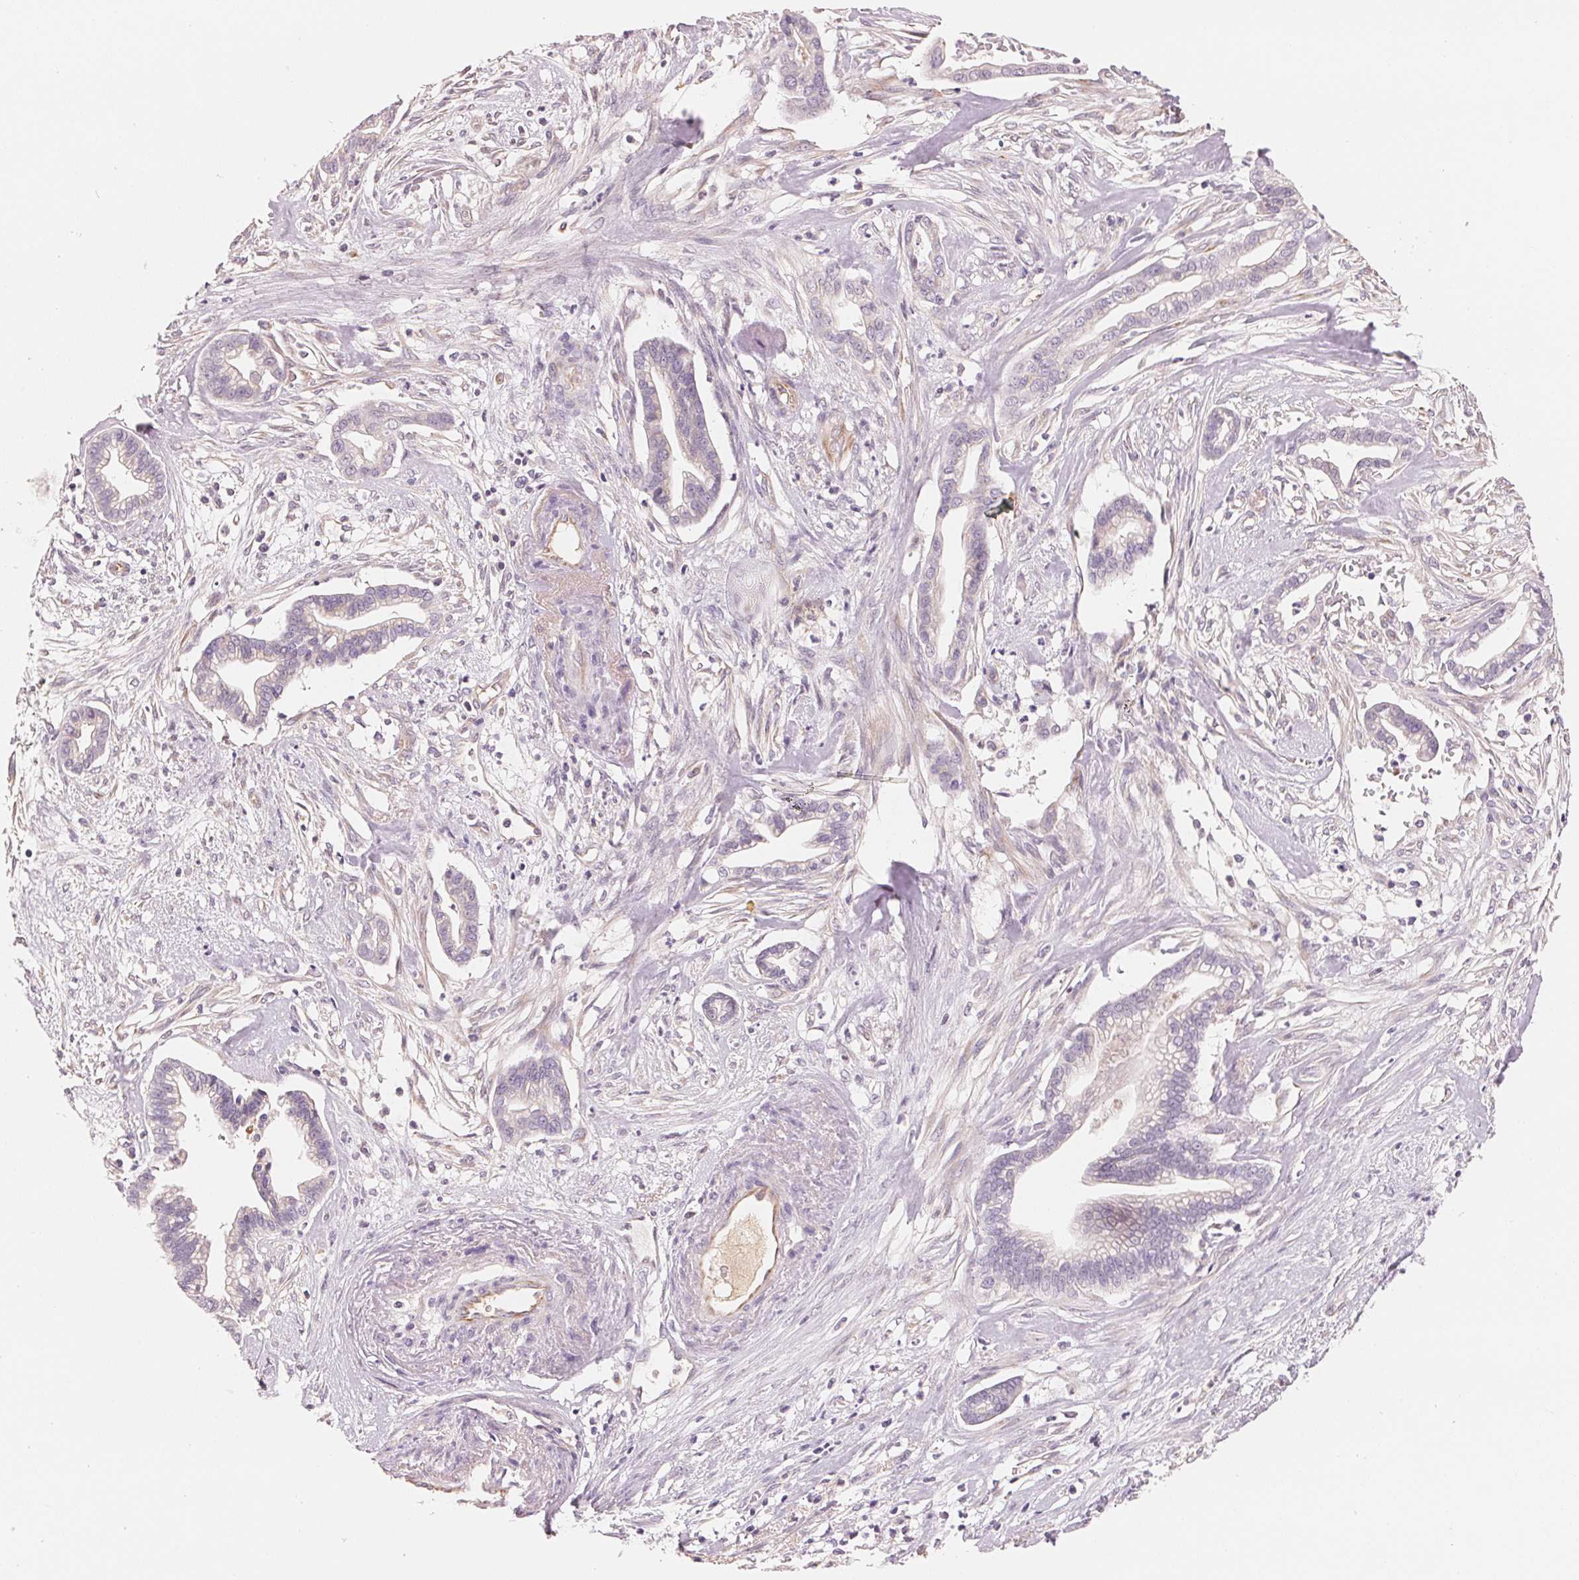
{"staining": {"intensity": "negative", "quantity": "none", "location": "none"}, "tissue": "cervical cancer", "cell_type": "Tumor cells", "image_type": "cancer", "snomed": [{"axis": "morphology", "description": "Adenocarcinoma, NOS"}, {"axis": "topography", "description": "Cervix"}], "caption": "This micrograph is of cervical adenocarcinoma stained with immunohistochemistry to label a protein in brown with the nuclei are counter-stained blue. There is no expression in tumor cells.", "gene": "CFHR2", "patient": {"sex": "female", "age": 62}}